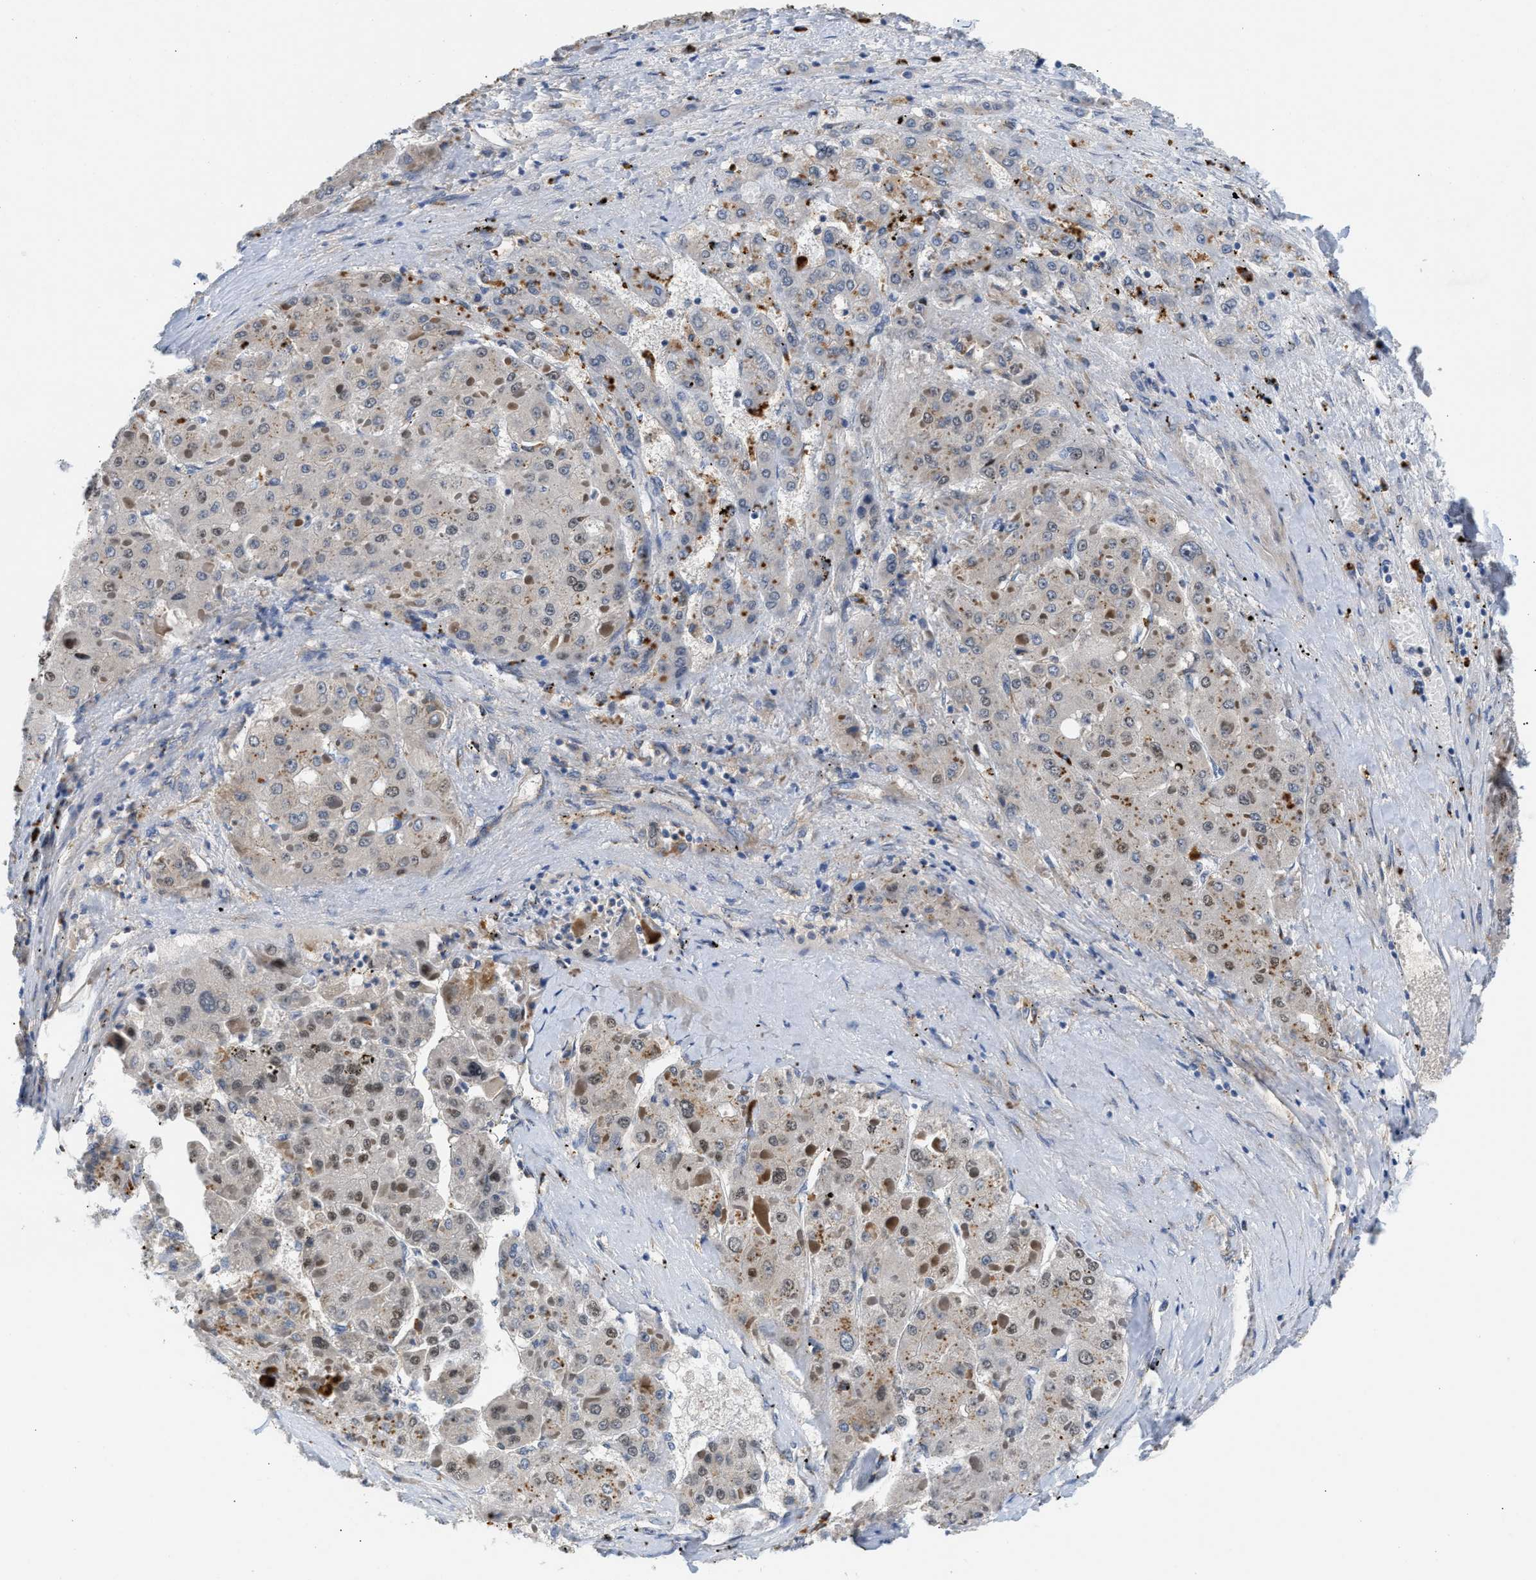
{"staining": {"intensity": "weak", "quantity": "<25%", "location": "nuclear"}, "tissue": "liver cancer", "cell_type": "Tumor cells", "image_type": "cancer", "snomed": [{"axis": "morphology", "description": "Carcinoma, Hepatocellular, NOS"}, {"axis": "topography", "description": "Liver"}], "caption": "Photomicrograph shows no protein positivity in tumor cells of liver cancer tissue.", "gene": "PPM1L", "patient": {"sex": "female", "age": 73}}